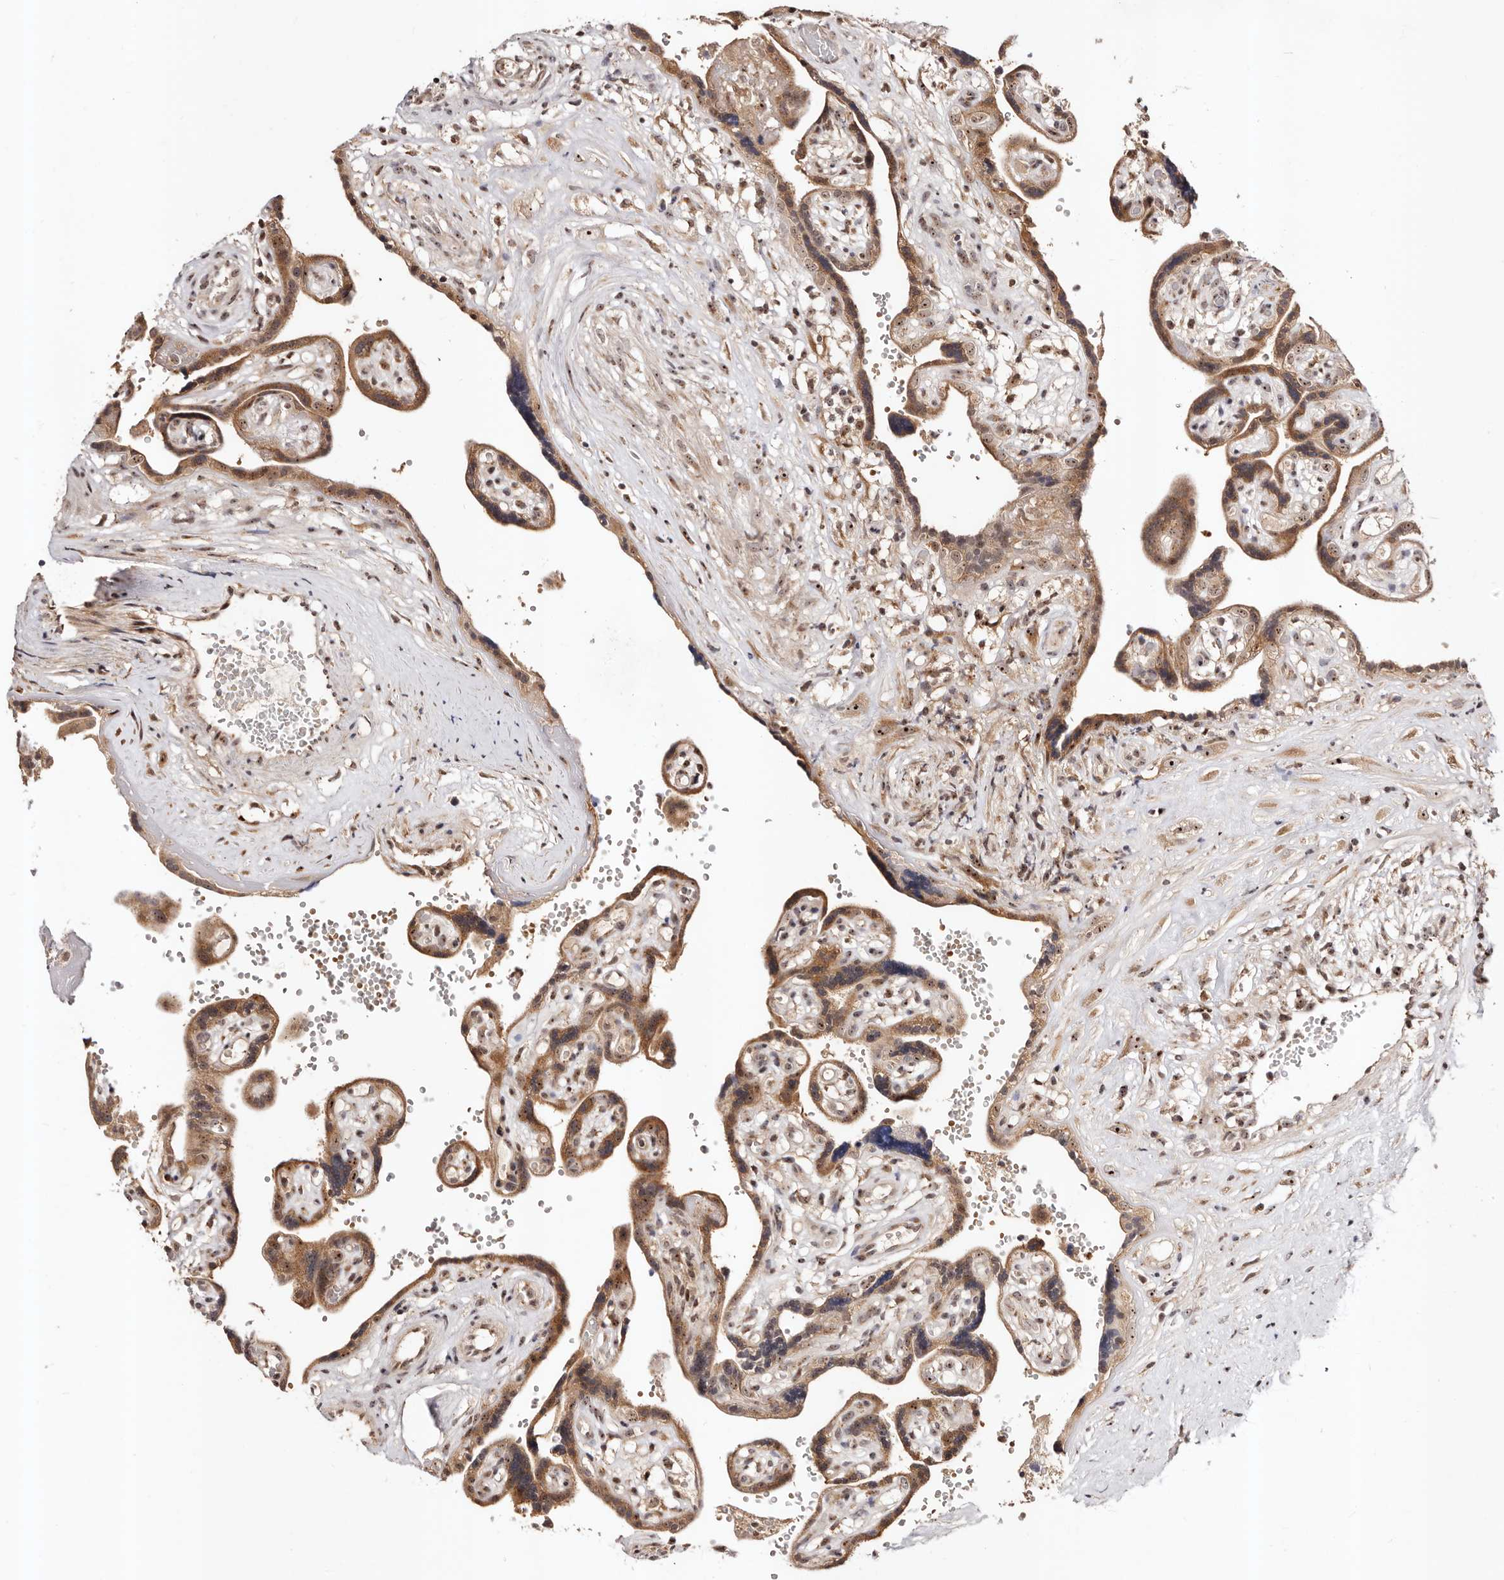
{"staining": {"intensity": "strong", "quantity": ">75%", "location": "cytoplasmic/membranous,nuclear"}, "tissue": "placenta", "cell_type": "Decidual cells", "image_type": "normal", "snomed": [{"axis": "morphology", "description": "Normal tissue, NOS"}, {"axis": "topography", "description": "Placenta"}], "caption": "There is high levels of strong cytoplasmic/membranous,nuclear expression in decidual cells of benign placenta, as demonstrated by immunohistochemical staining (brown color).", "gene": "APOL6", "patient": {"sex": "female", "age": 30}}